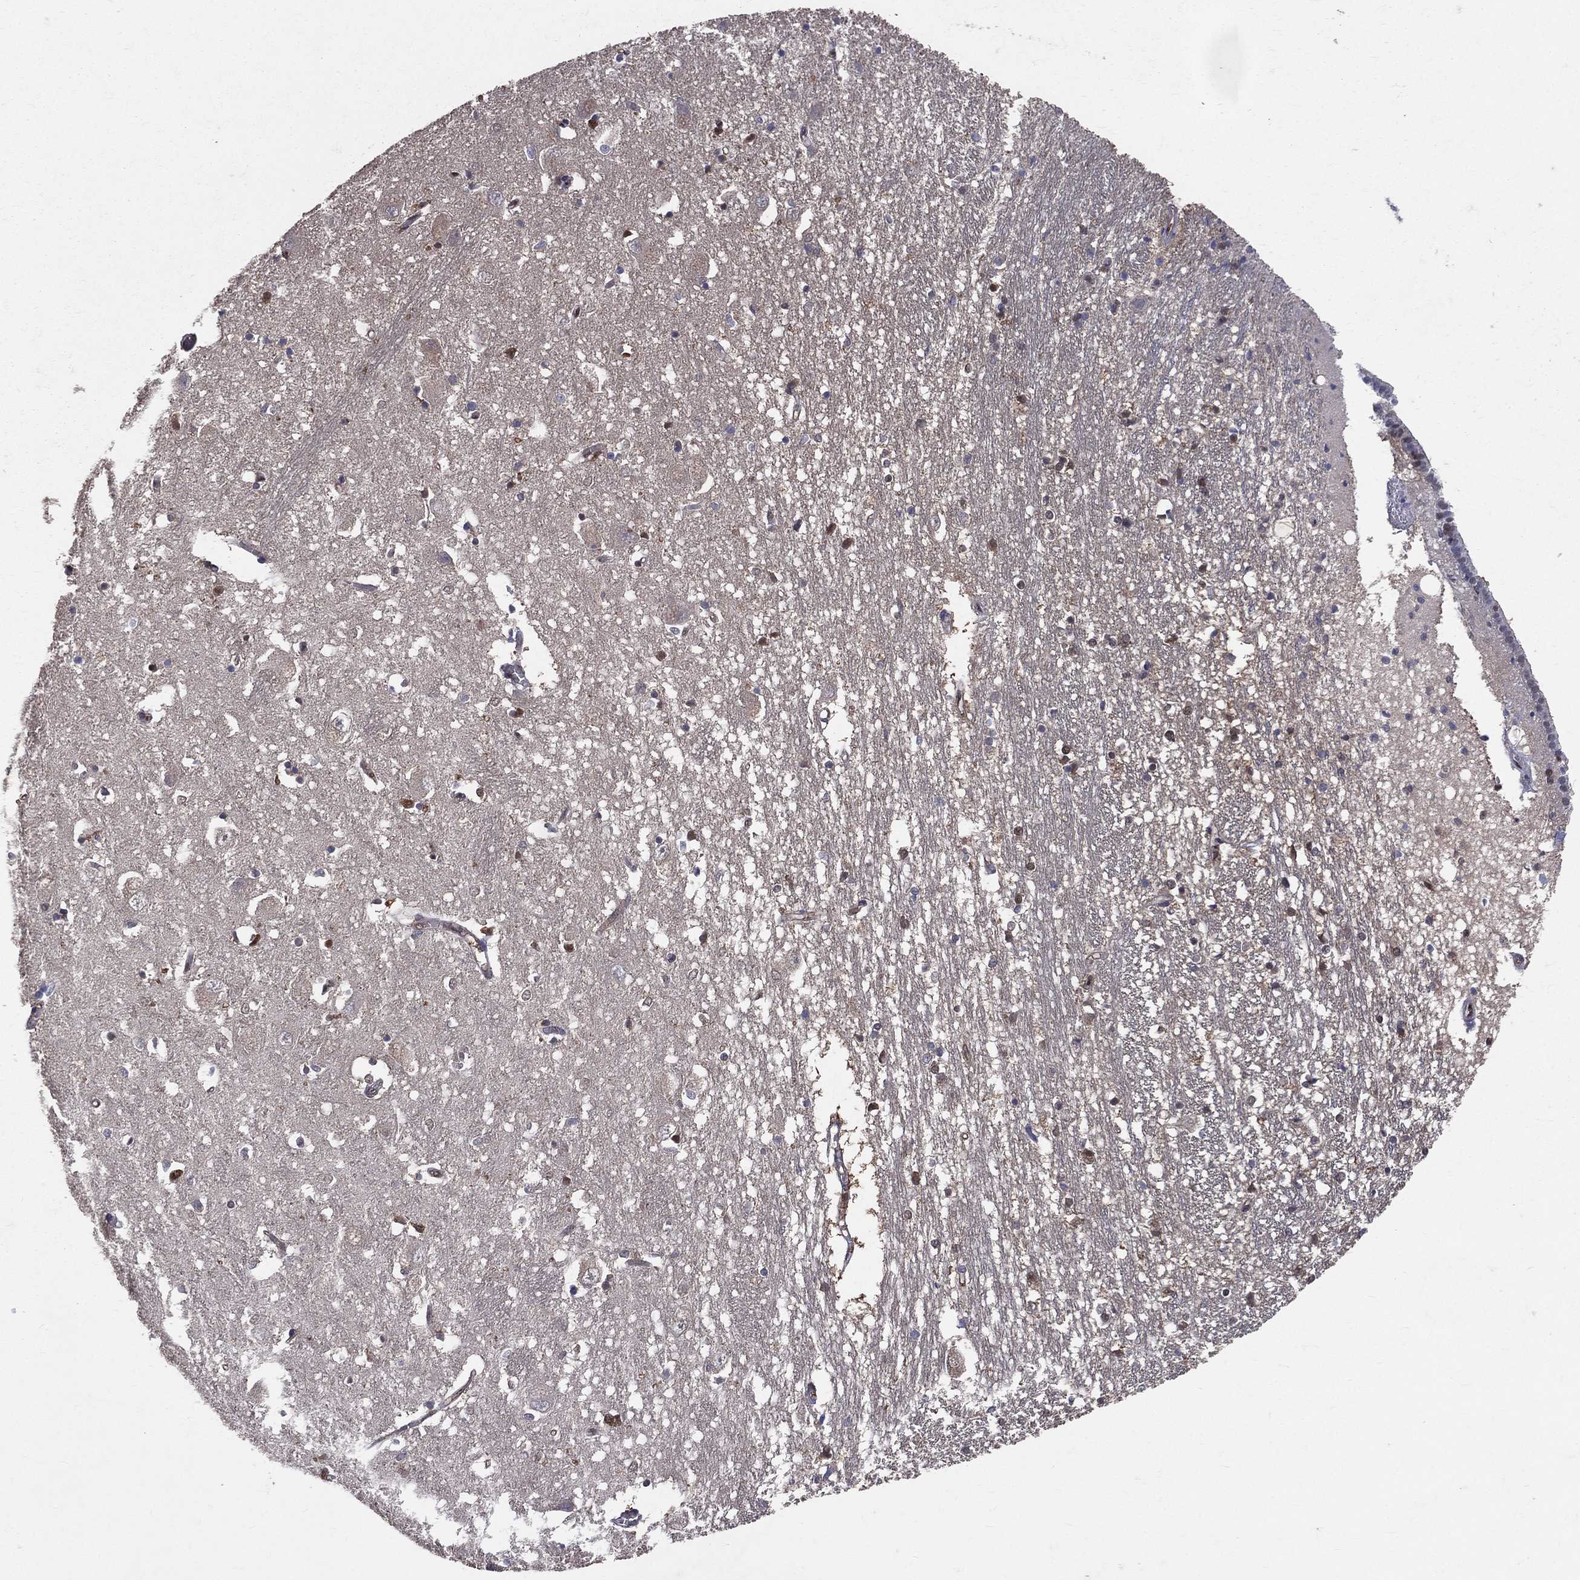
{"staining": {"intensity": "moderate", "quantity": "25%-75%", "location": "cytoplasmic/membranous,nuclear"}, "tissue": "caudate", "cell_type": "Glial cells", "image_type": "normal", "snomed": [{"axis": "morphology", "description": "Normal tissue, NOS"}, {"axis": "topography", "description": "Lateral ventricle wall"}], "caption": "Immunohistochemical staining of unremarkable human caudate displays medium levels of moderate cytoplasmic/membranous,nuclear expression in approximately 25%-75% of glial cells.", "gene": "GMPR2", "patient": {"sex": "male", "age": 54}}